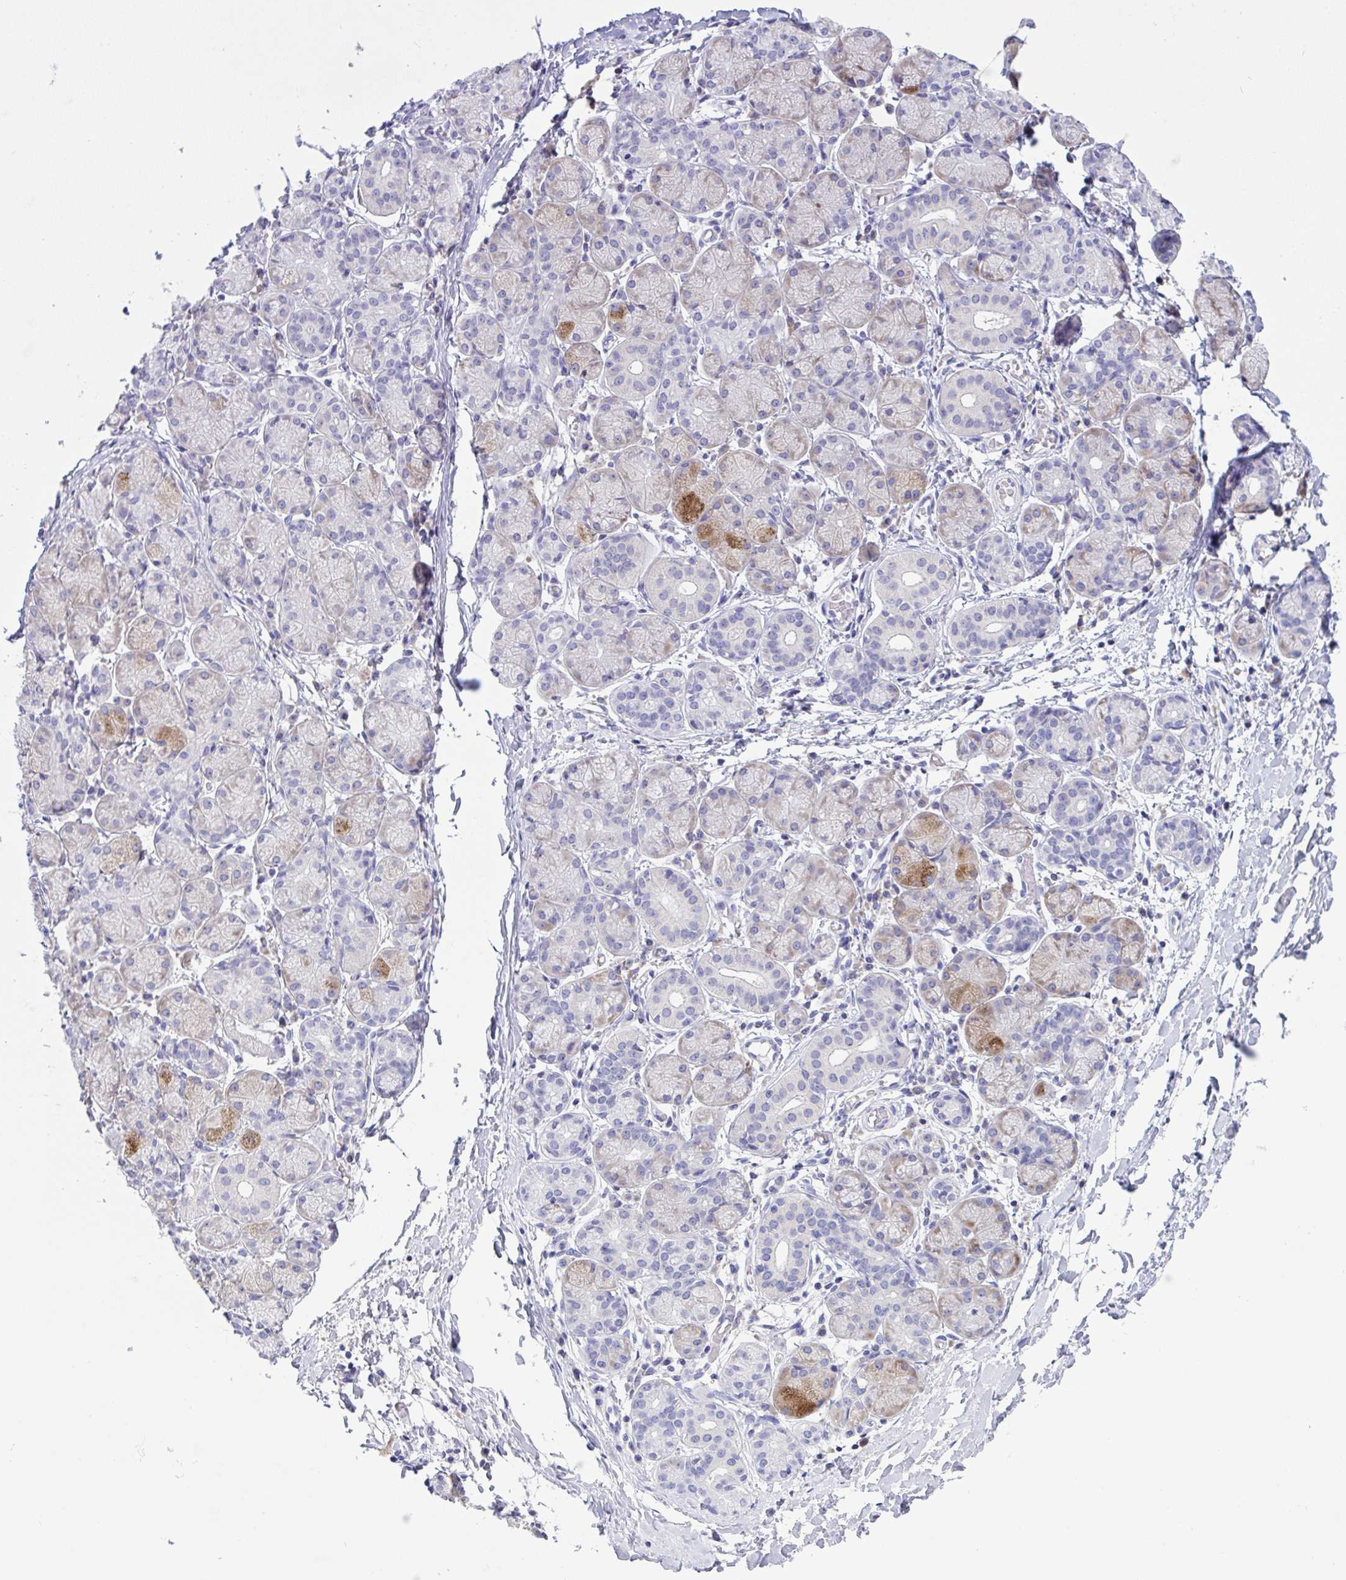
{"staining": {"intensity": "moderate", "quantity": "25%-75%", "location": "cytoplasmic/membranous"}, "tissue": "salivary gland", "cell_type": "Glandular cells", "image_type": "normal", "snomed": [{"axis": "morphology", "description": "Normal tissue, NOS"}, {"axis": "topography", "description": "Salivary gland"}], "caption": "Normal salivary gland was stained to show a protein in brown. There is medium levels of moderate cytoplasmic/membranous expression in about 25%-75% of glandular cells.", "gene": "TMEM41A", "patient": {"sex": "female", "age": 24}}